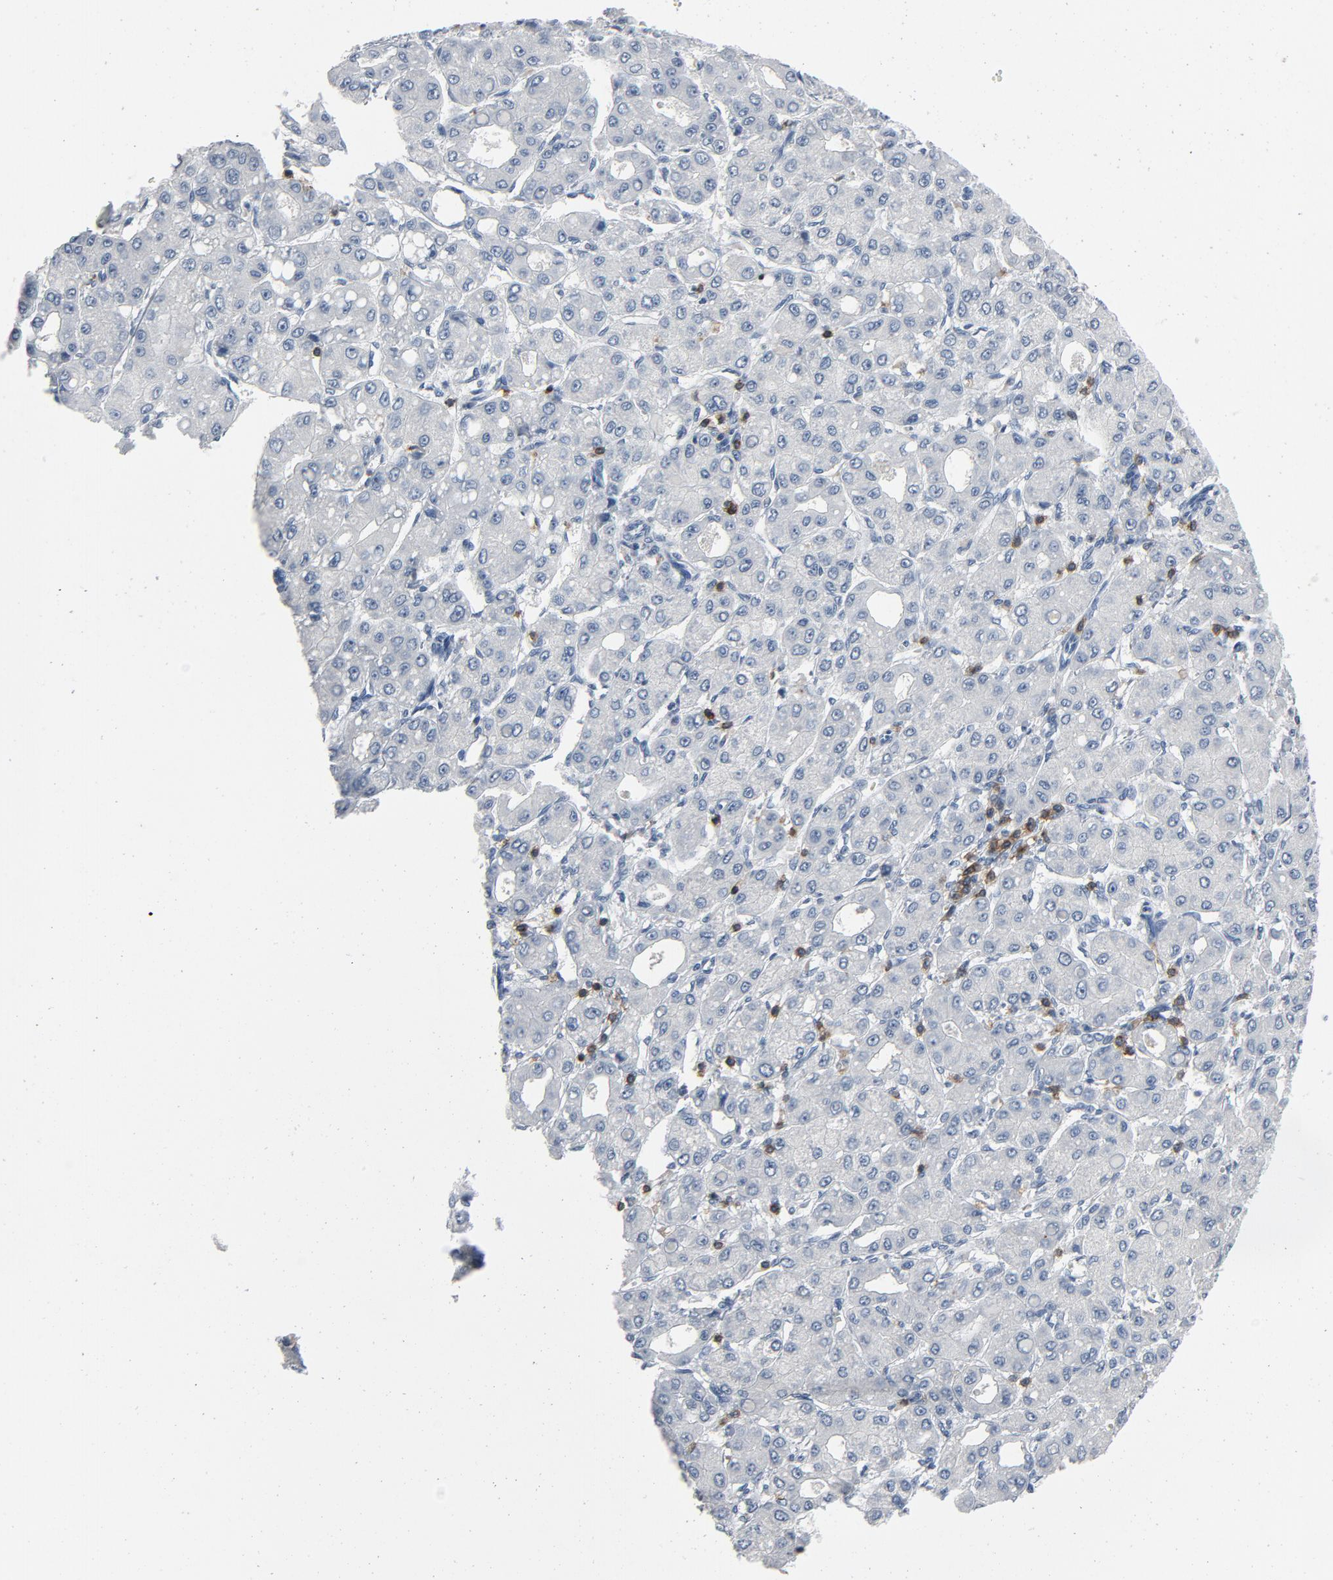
{"staining": {"intensity": "negative", "quantity": "none", "location": "none"}, "tissue": "liver cancer", "cell_type": "Tumor cells", "image_type": "cancer", "snomed": [{"axis": "morphology", "description": "Carcinoma, Hepatocellular, NOS"}, {"axis": "topography", "description": "Liver"}], "caption": "High power microscopy image of an immunohistochemistry histopathology image of hepatocellular carcinoma (liver), revealing no significant positivity in tumor cells.", "gene": "LCK", "patient": {"sex": "male", "age": 69}}